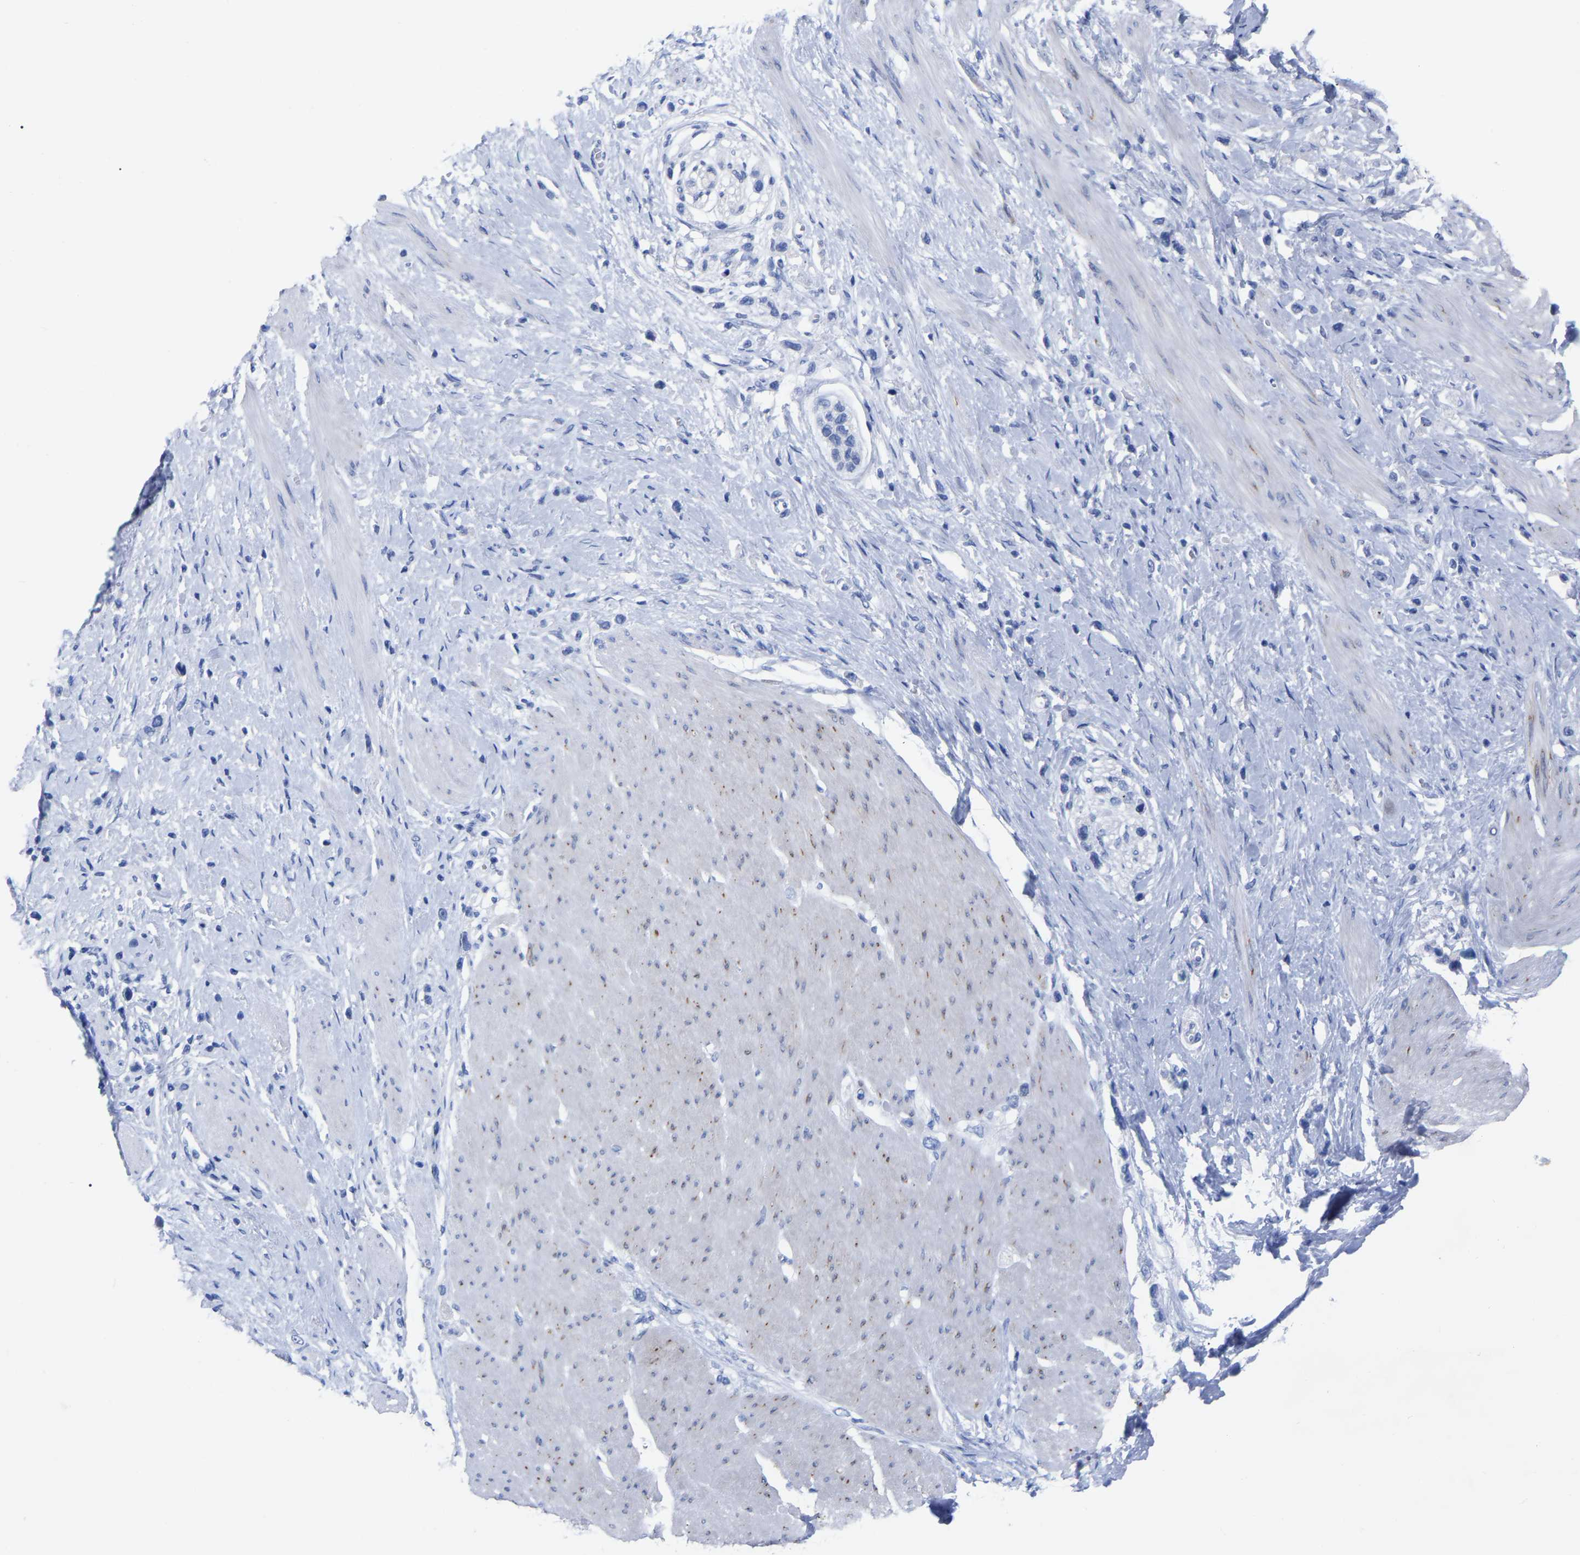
{"staining": {"intensity": "negative", "quantity": "none", "location": "none"}, "tissue": "stomach cancer", "cell_type": "Tumor cells", "image_type": "cancer", "snomed": [{"axis": "morphology", "description": "Adenocarcinoma, NOS"}, {"axis": "topography", "description": "Stomach"}], "caption": "IHC photomicrograph of human stomach cancer stained for a protein (brown), which exhibits no positivity in tumor cells.", "gene": "HAPLN1", "patient": {"sex": "female", "age": 65}}